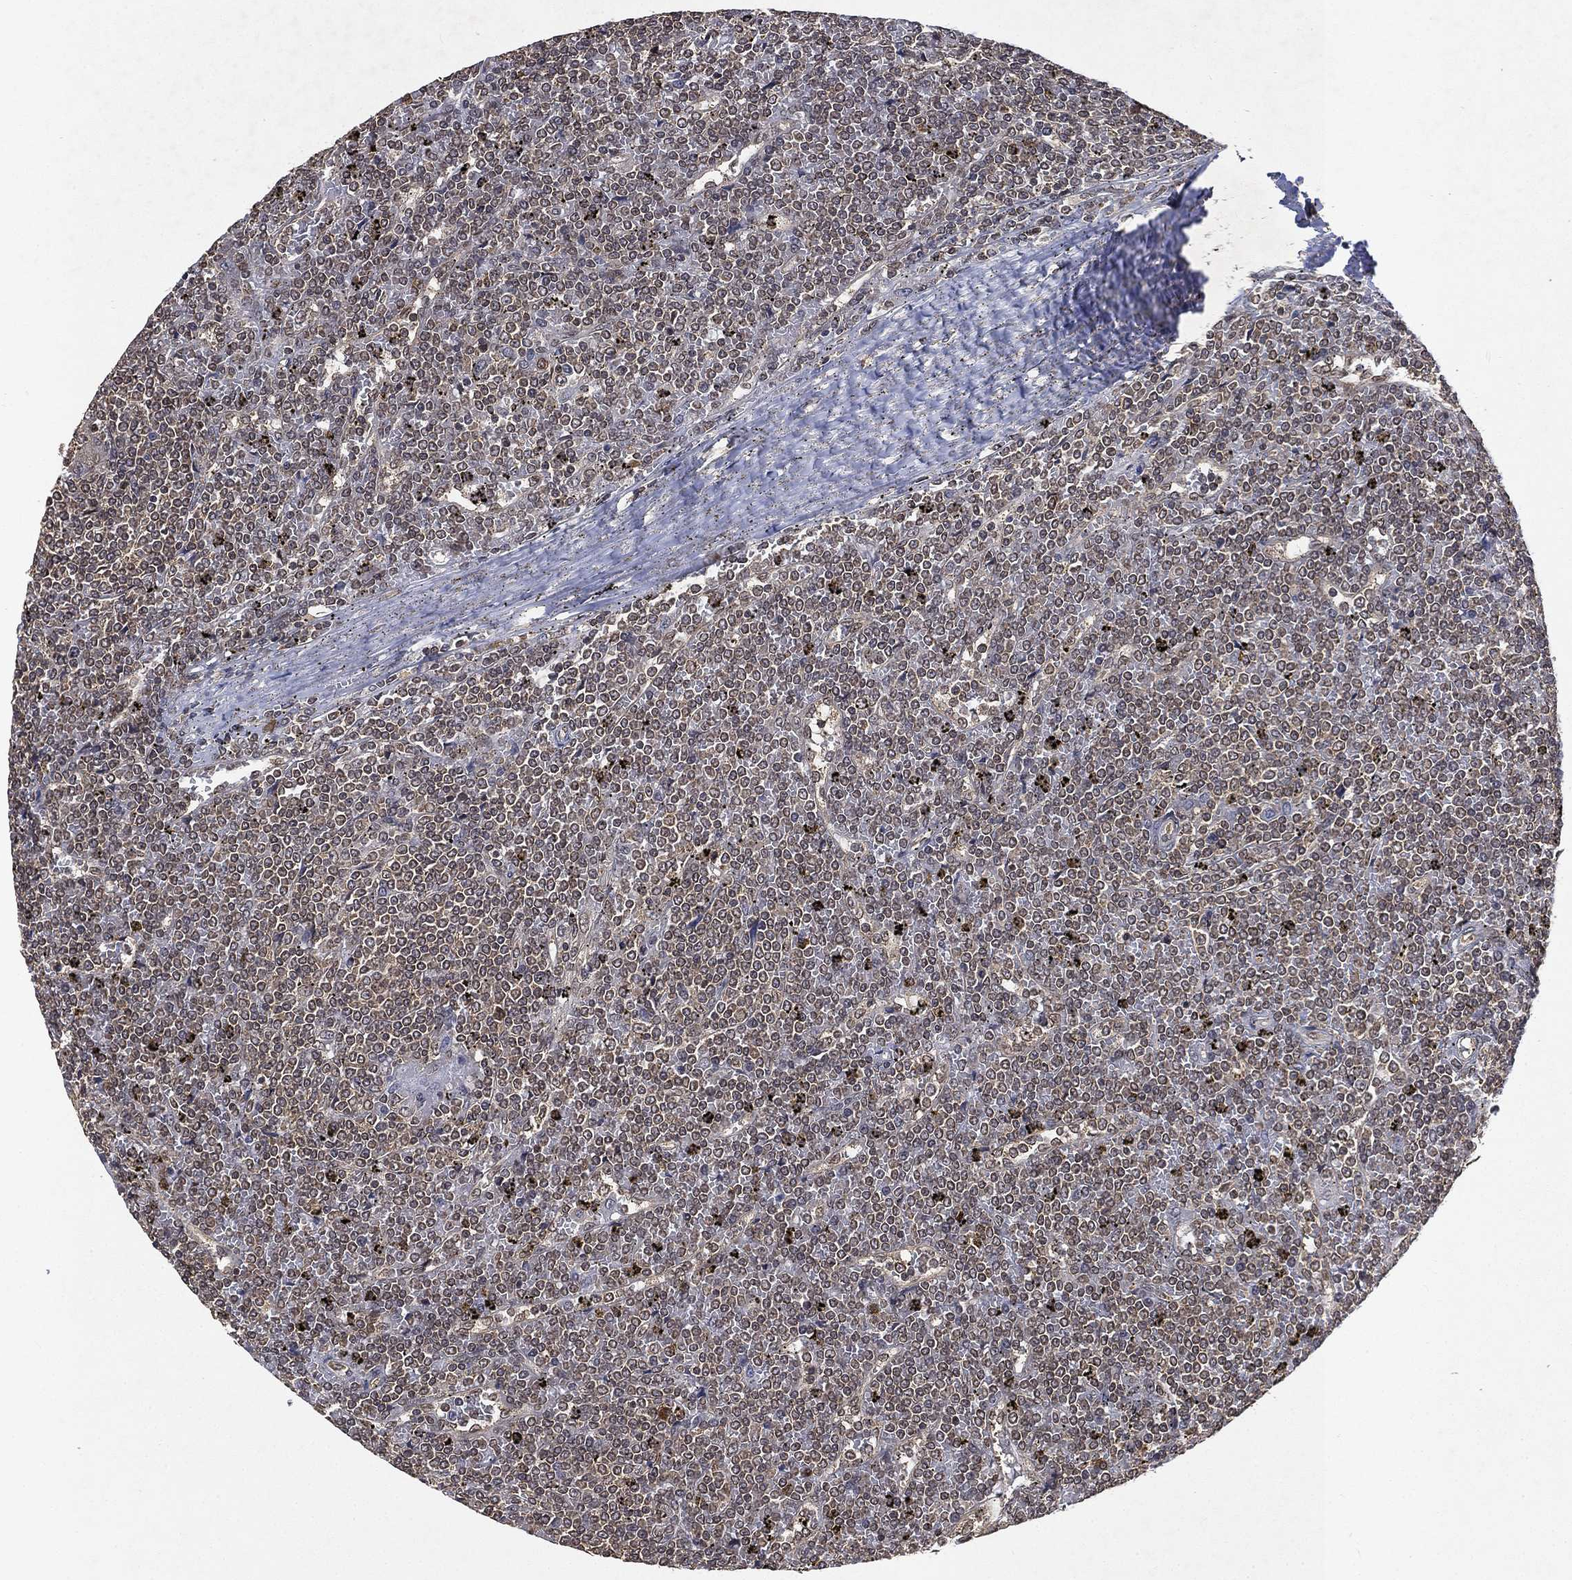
{"staining": {"intensity": "negative", "quantity": "none", "location": "none"}, "tissue": "lymphoma", "cell_type": "Tumor cells", "image_type": "cancer", "snomed": [{"axis": "morphology", "description": "Malignant lymphoma, non-Hodgkin's type, Low grade"}, {"axis": "topography", "description": "Spleen"}], "caption": "The IHC photomicrograph has no significant staining in tumor cells of low-grade malignant lymphoma, non-Hodgkin's type tissue.", "gene": "UBA5", "patient": {"sex": "female", "age": 19}}